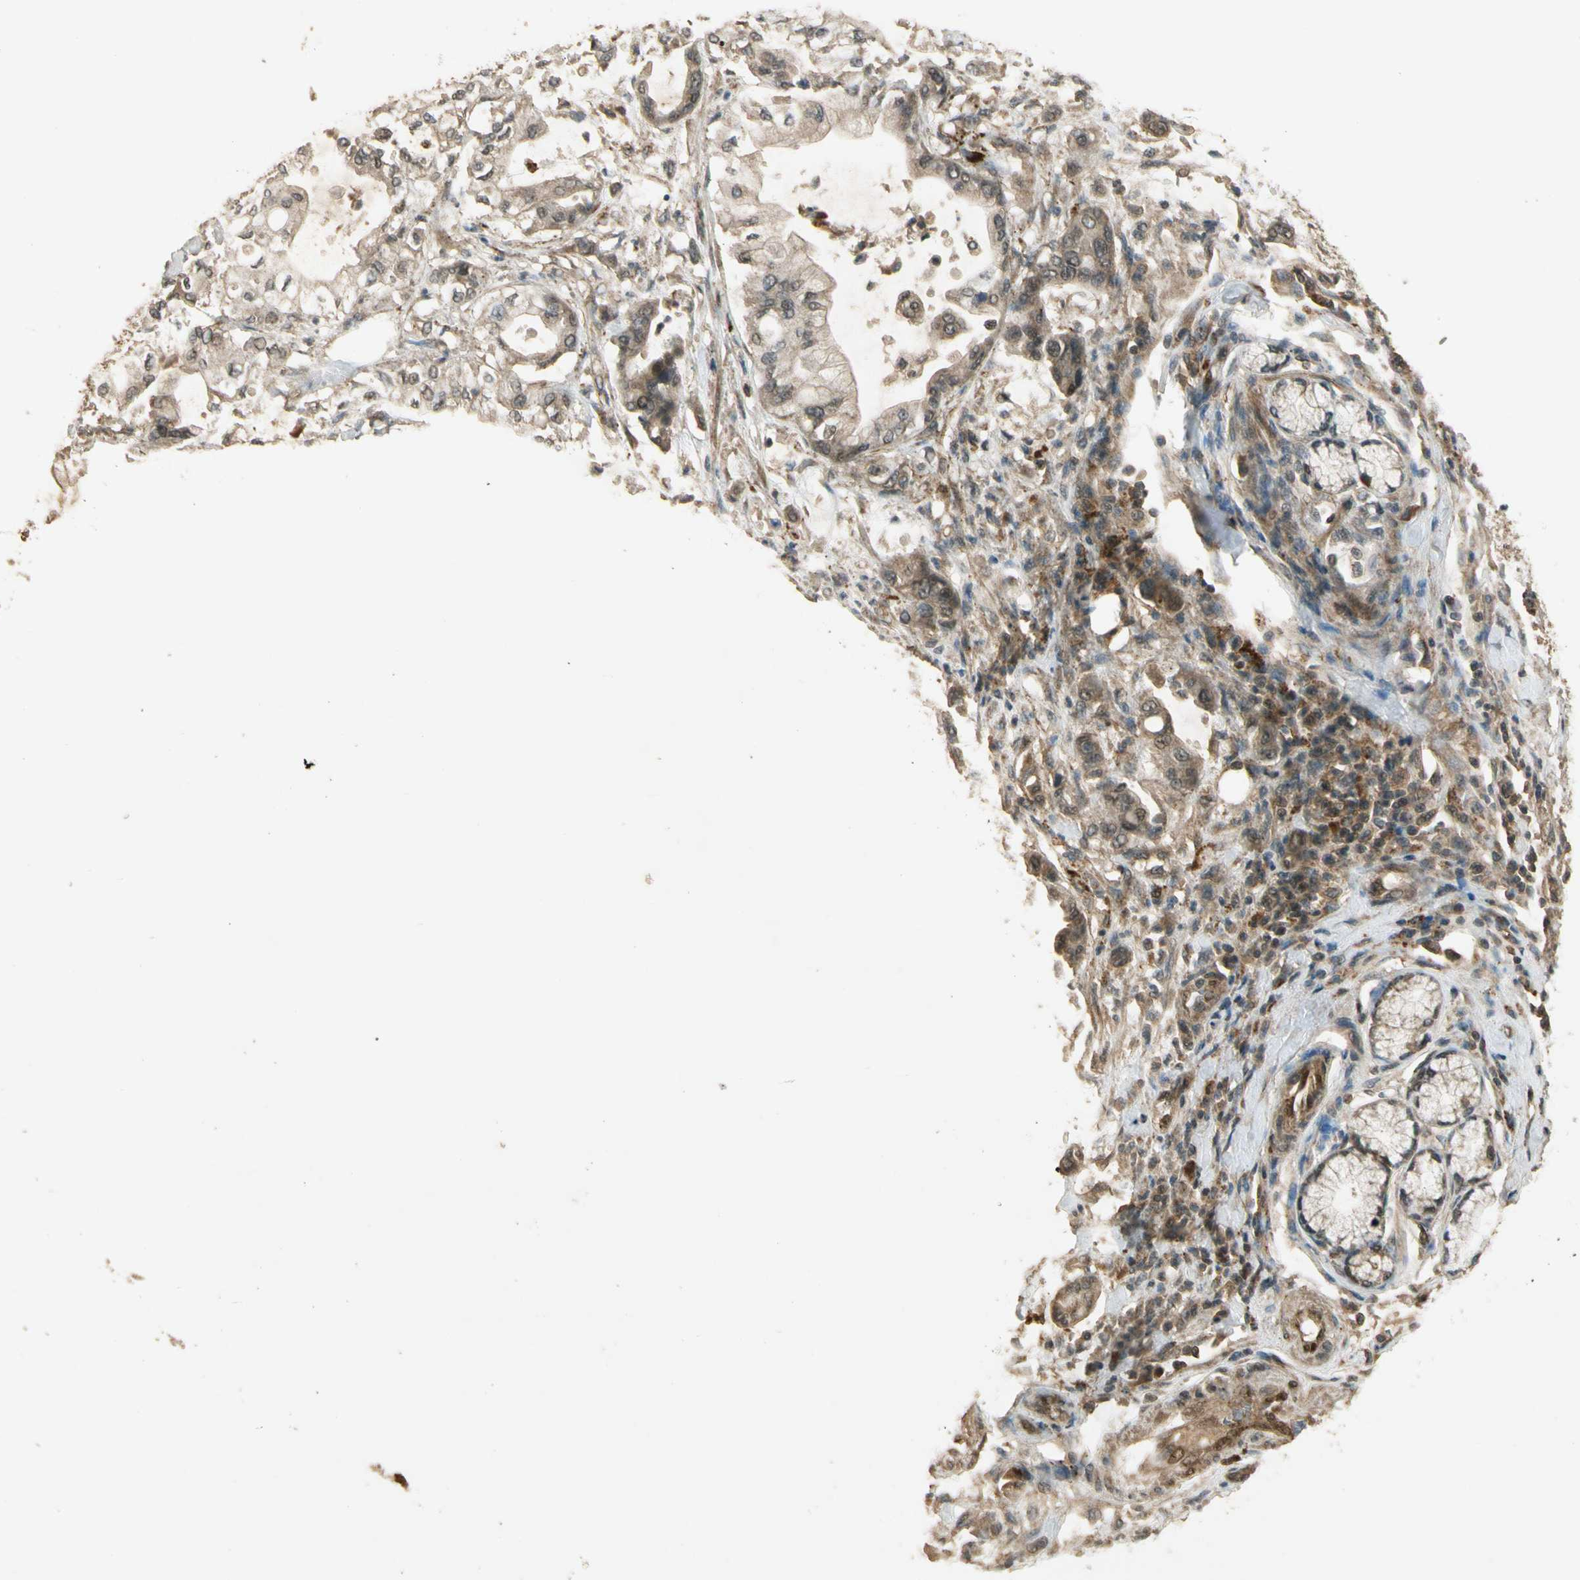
{"staining": {"intensity": "weak", "quantity": ">75%", "location": "cytoplasmic/membranous,nuclear"}, "tissue": "pancreatic cancer", "cell_type": "Tumor cells", "image_type": "cancer", "snomed": [{"axis": "morphology", "description": "Adenocarcinoma, NOS"}, {"axis": "morphology", "description": "Adenocarcinoma, metastatic, NOS"}, {"axis": "topography", "description": "Lymph node"}, {"axis": "topography", "description": "Pancreas"}, {"axis": "topography", "description": "Duodenum"}], "caption": "Human pancreatic cancer stained with a brown dye exhibits weak cytoplasmic/membranous and nuclear positive staining in about >75% of tumor cells.", "gene": "GMEB2", "patient": {"sex": "female", "age": 64}}